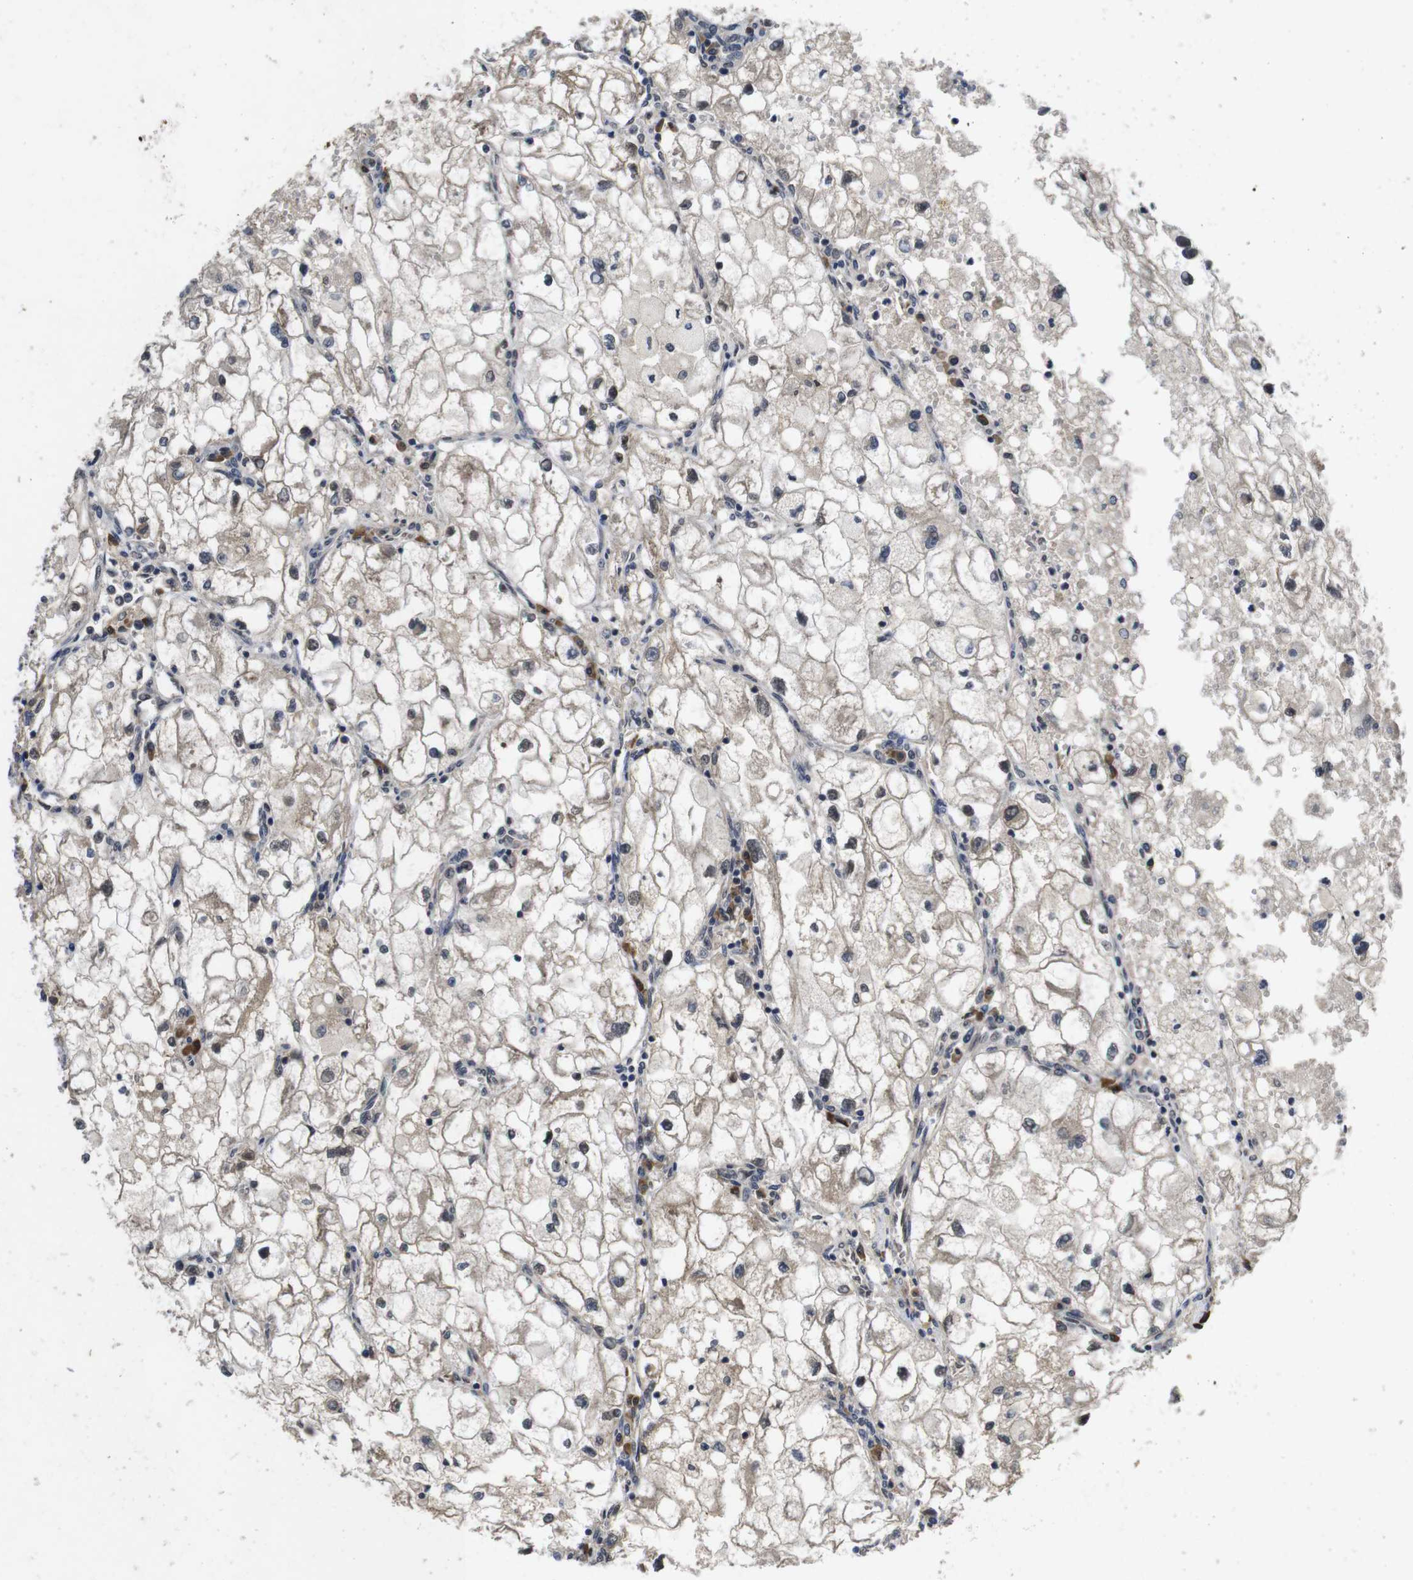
{"staining": {"intensity": "weak", "quantity": ">75%", "location": "cytoplasmic/membranous,nuclear"}, "tissue": "renal cancer", "cell_type": "Tumor cells", "image_type": "cancer", "snomed": [{"axis": "morphology", "description": "Adenocarcinoma, NOS"}, {"axis": "topography", "description": "Kidney"}], "caption": "This histopathology image exhibits renal adenocarcinoma stained with IHC to label a protein in brown. The cytoplasmic/membranous and nuclear of tumor cells show weak positivity for the protein. Nuclei are counter-stained blue.", "gene": "ZBTB46", "patient": {"sex": "female", "age": 70}}